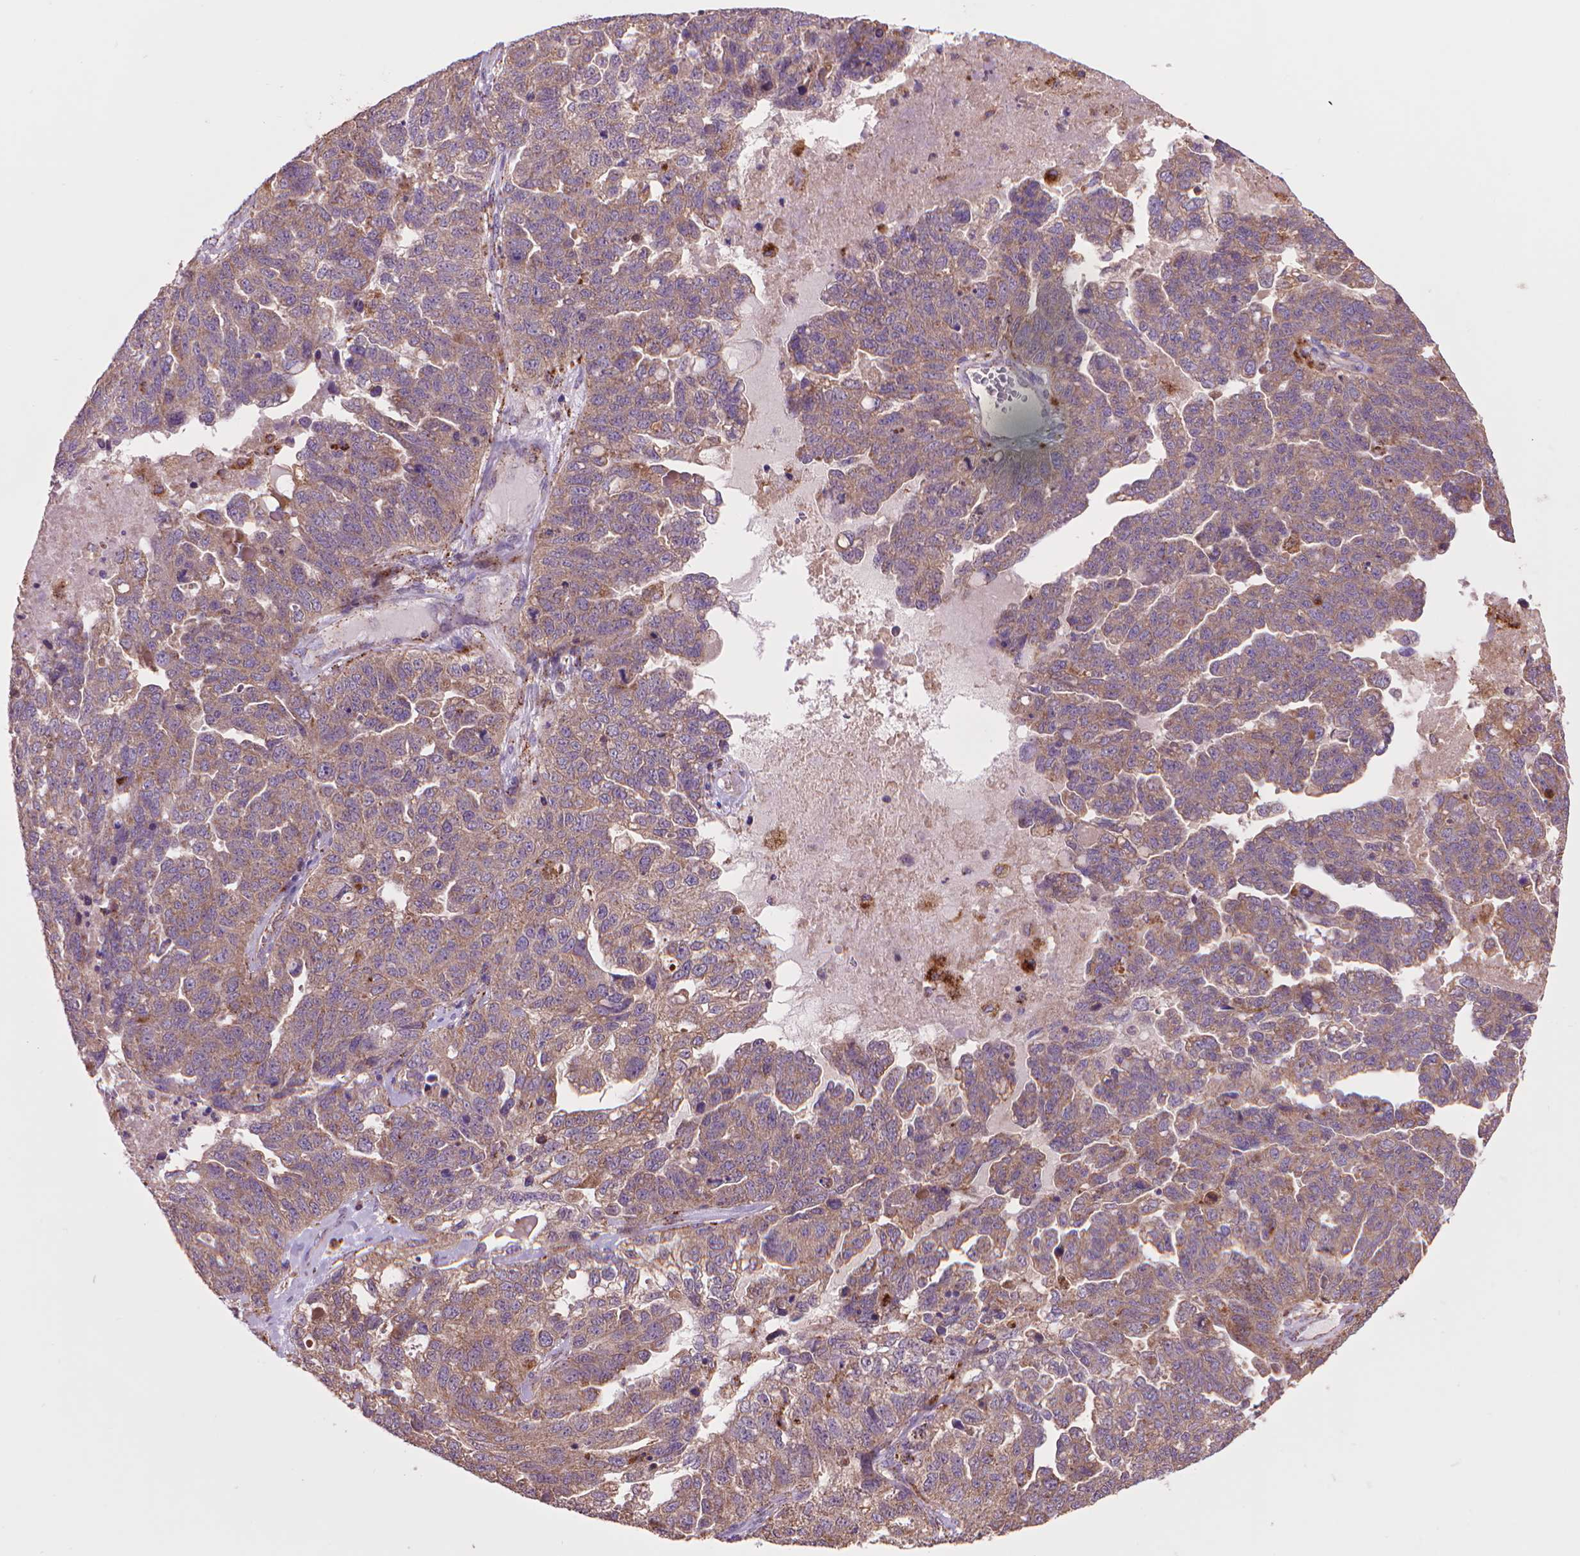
{"staining": {"intensity": "weak", "quantity": ">75%", "location": "cytoplasmic/membranous"}, "tissue": "ovarian cancer", "cell_type": "Tumor cells", "image_type": "cancer", "snomed": [{"axis": "morphology", "description": "Cystadenocarcinoma, serous, NOS"}, {"axis": "topography", "description": "Ovary"}], "caption": "Protein analysis of ovarian cancer (serous cystadenocarcinoma) tissue exhibits weak cytoplasmic/membranous positivity in approximately >75% of tumor cells. The staining is performed using DAB (3,3'-diaminobenzidine) brown chromogen to label protein expression. The nuclei are counter-stained blue using hematoxylin.", "gene": "GLB1", "patient": {"sex": "female", "age": 71}}